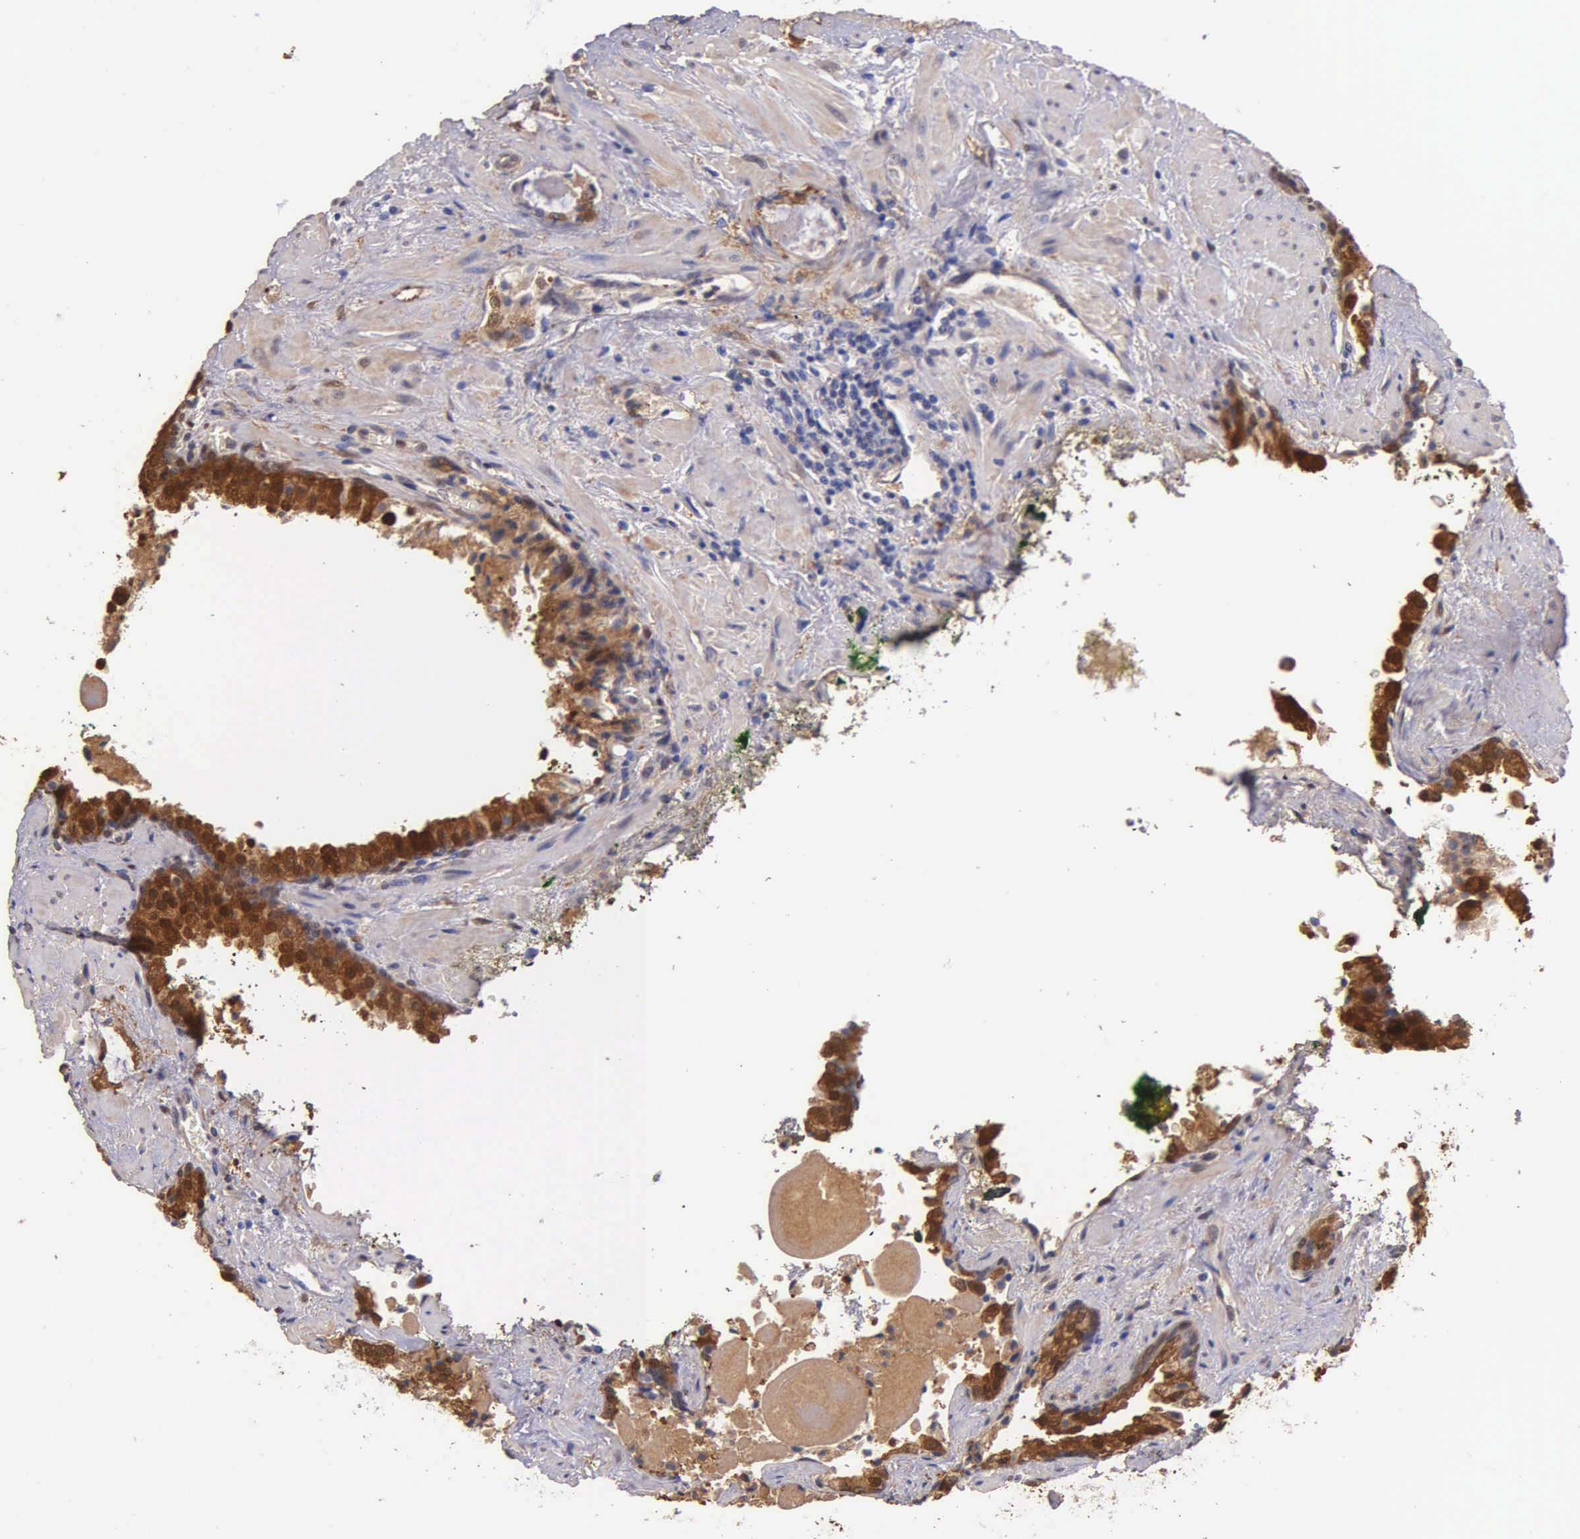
{"staining": {"intensity": "strong", "quantity": ">75%", "location": "cytoplasmic/membranous"}, "tissue": "prostate cancer", "cell_type": "Tumor cells", "image_type": "cancer", "snomed": [{"axis": "morphology", "description": "Adenocarcinoma, Medium grade"}, {"axis": "topography", "description": "Prostate"}], "caption": "Prostate cancer tissue demonstrates strong cytoplasmic/membranous staining in about >75% of tumor cells, visualized by immunohistochemistry.", "gene": "GSTT2", "patient": {"sex": "male", "age": 70}}